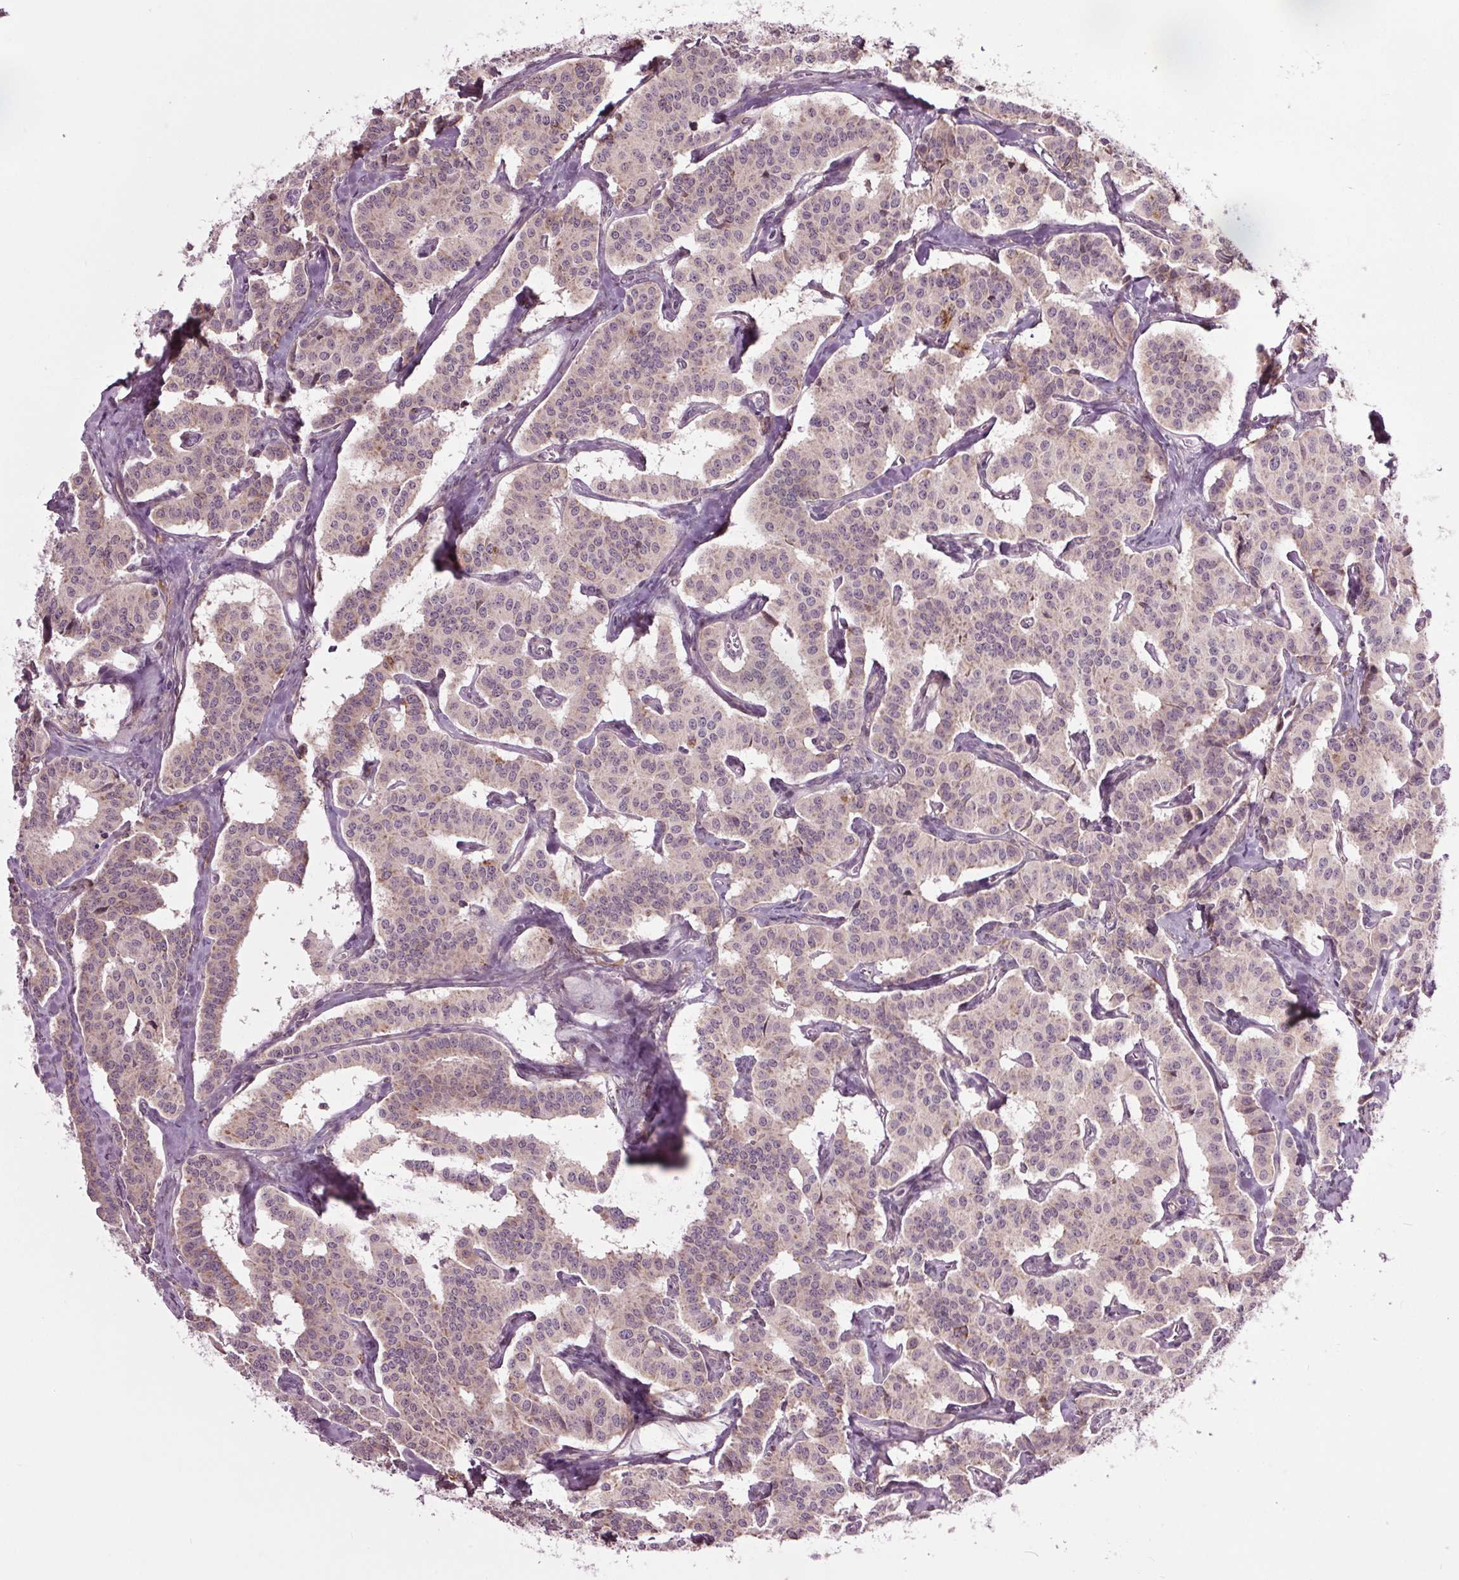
{"staining": {"intensity": "negative", "quantity": "none", "location": "none"}, "tissue": "carcinoid", "cell_type": "Tumor cells", "image_type": "cancer", "snomed": [{"axis": "morphology", "description": "Carcinoid, malignant, NOS"}, {"axis": "topography", "description": "Lung"}], "caption": "An immunohistochemistry image of carcinoid is shown. There is no staining in tumor cells of carcinoid.", "gene": "HAUS5", "patient": {"sex": "female", "age": 46}}